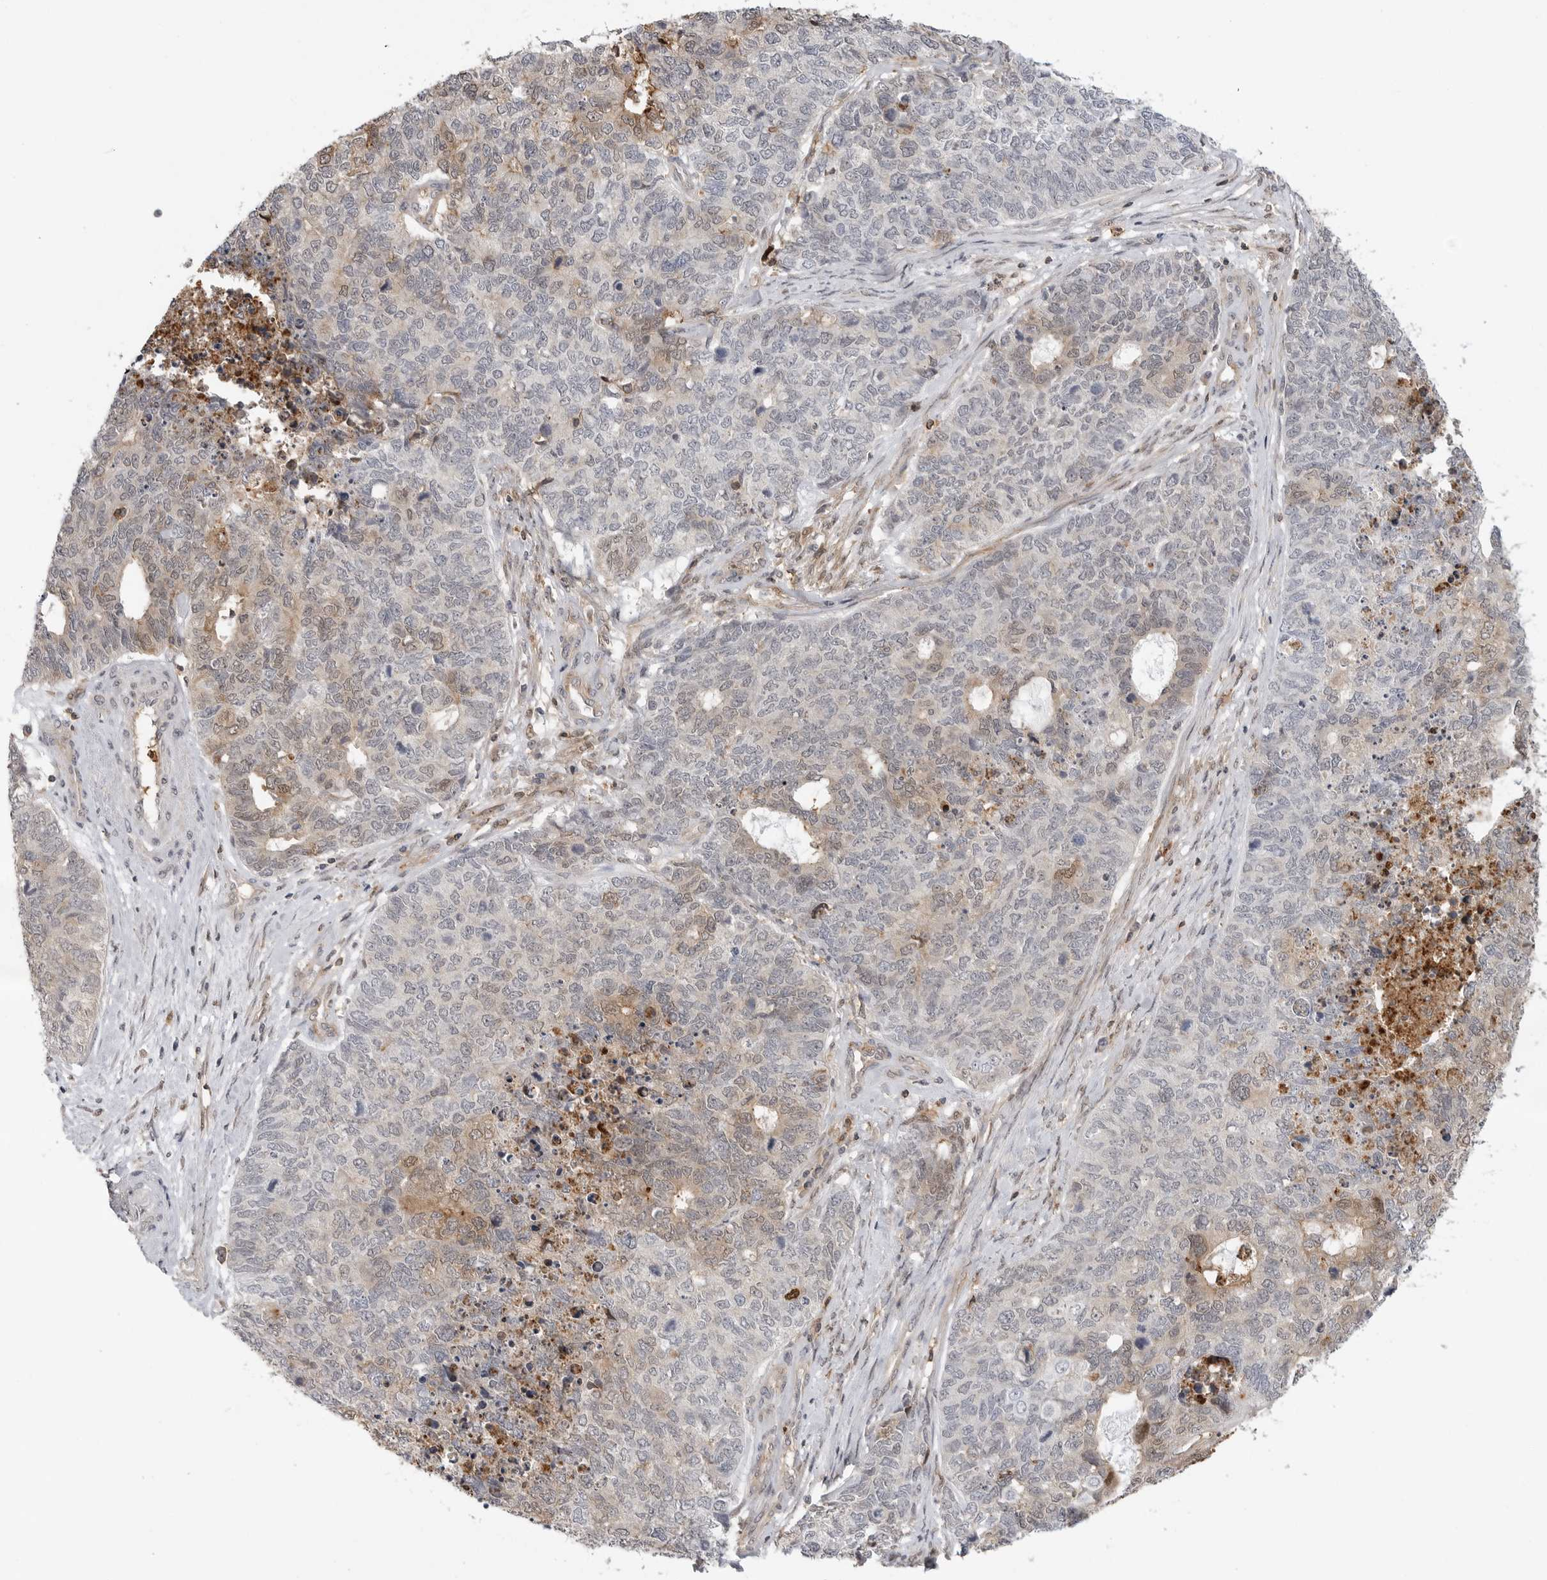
{"staining": {"intensity": "weak", "quantity": "<25%", "location": "cytoplasmic/membranous,nuclear"}, "tissue": "cervical cancer", "cell_type": "Tumor cells", "image_type": "cancer", "snomed": [{"axis": "morphology", "description": "Squamous cell carcinoma, NOS"}, {"axis": "topography", "description": "Cervix"}], "caption": "The histopathology image exhibits no staining of tumor cells in cervical cancer (squamous cell carcinoma).", "gene": "ANXA11", "patient": {"sex": "female", "age": 63}}